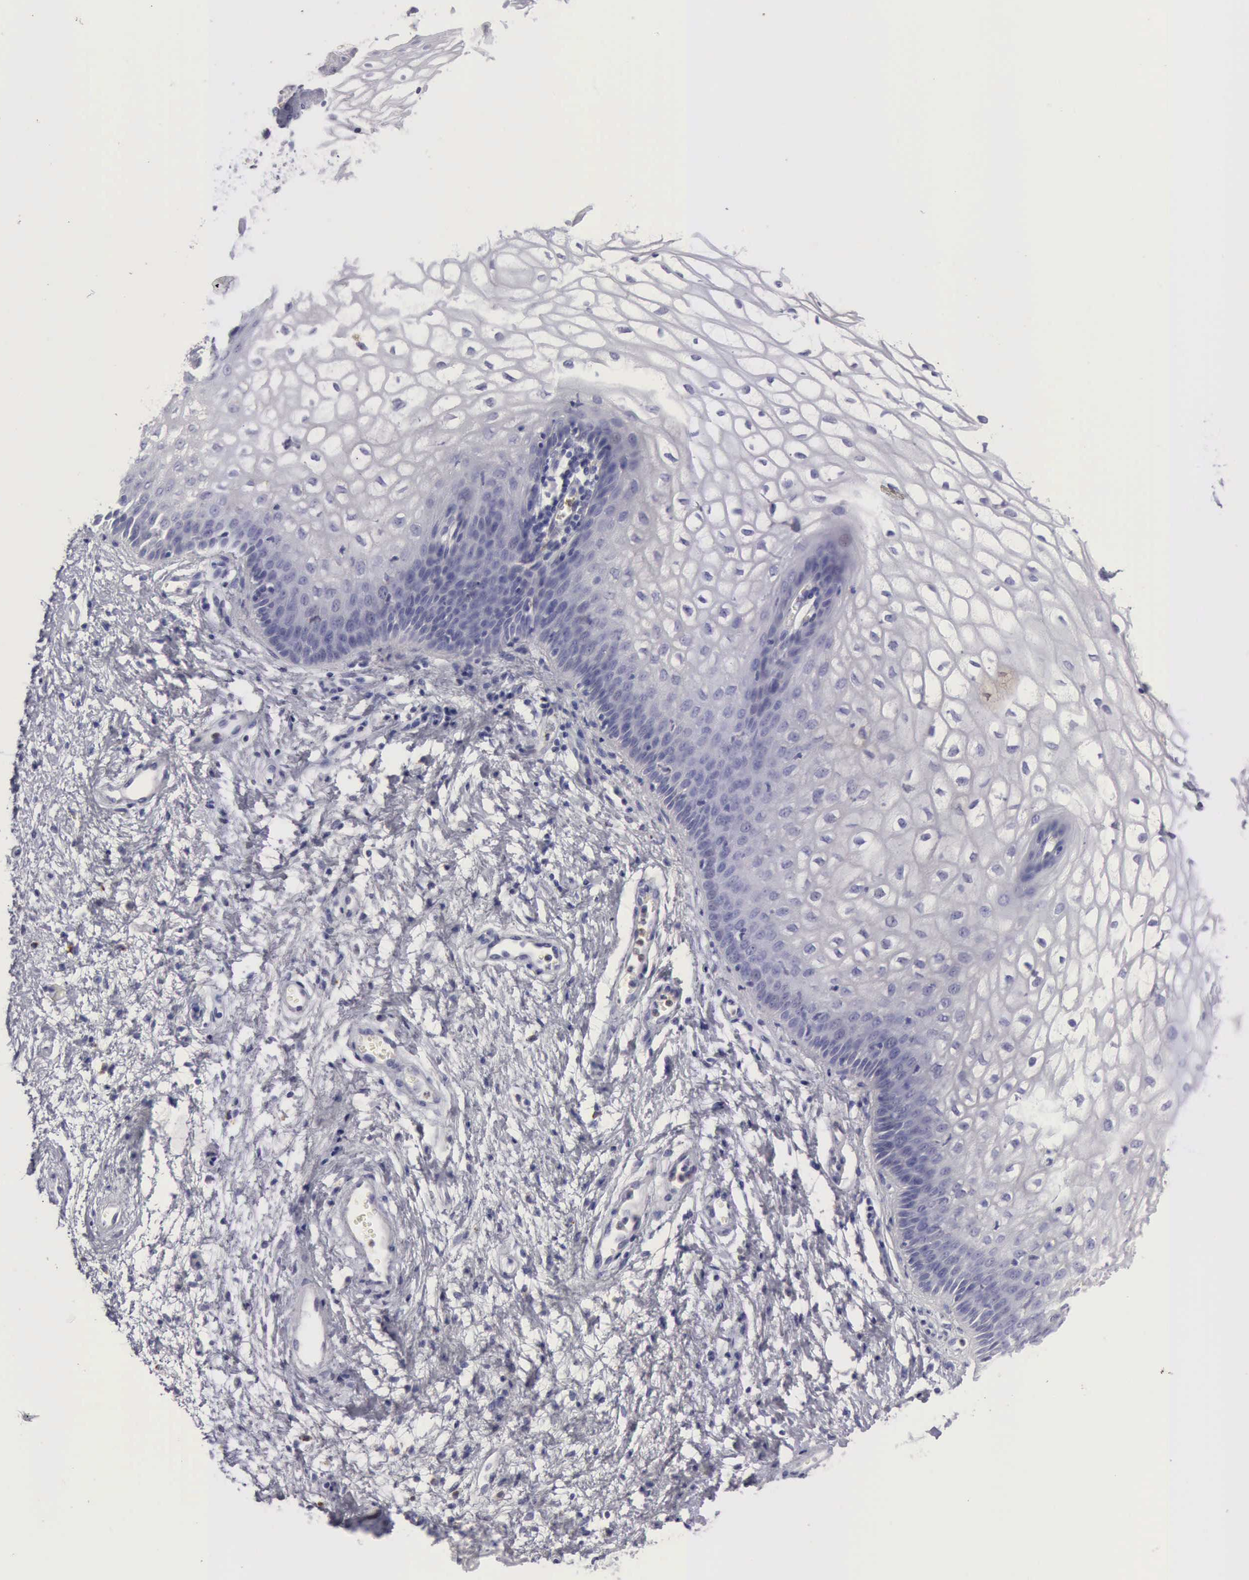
{"staining": {"intensity": "negative", "quantity": "none", "location": "none"}, "tissue": "vagina", "cell_type": "Squamous epithelial cells", "image_type": "normal", "snomed": [{"axis": "morphology", "description": "Normal tissue, NOS"}, {"axis": "topography", "description": "Vagina"}], "caption": "Squamous epithelial cells are negative for brown protein staining in benign vagina. (DAB immunohistochemistry with hematoxylin counter stain).", "gene": "CTSS", "patient": {"sex": "female", "age": 34}}